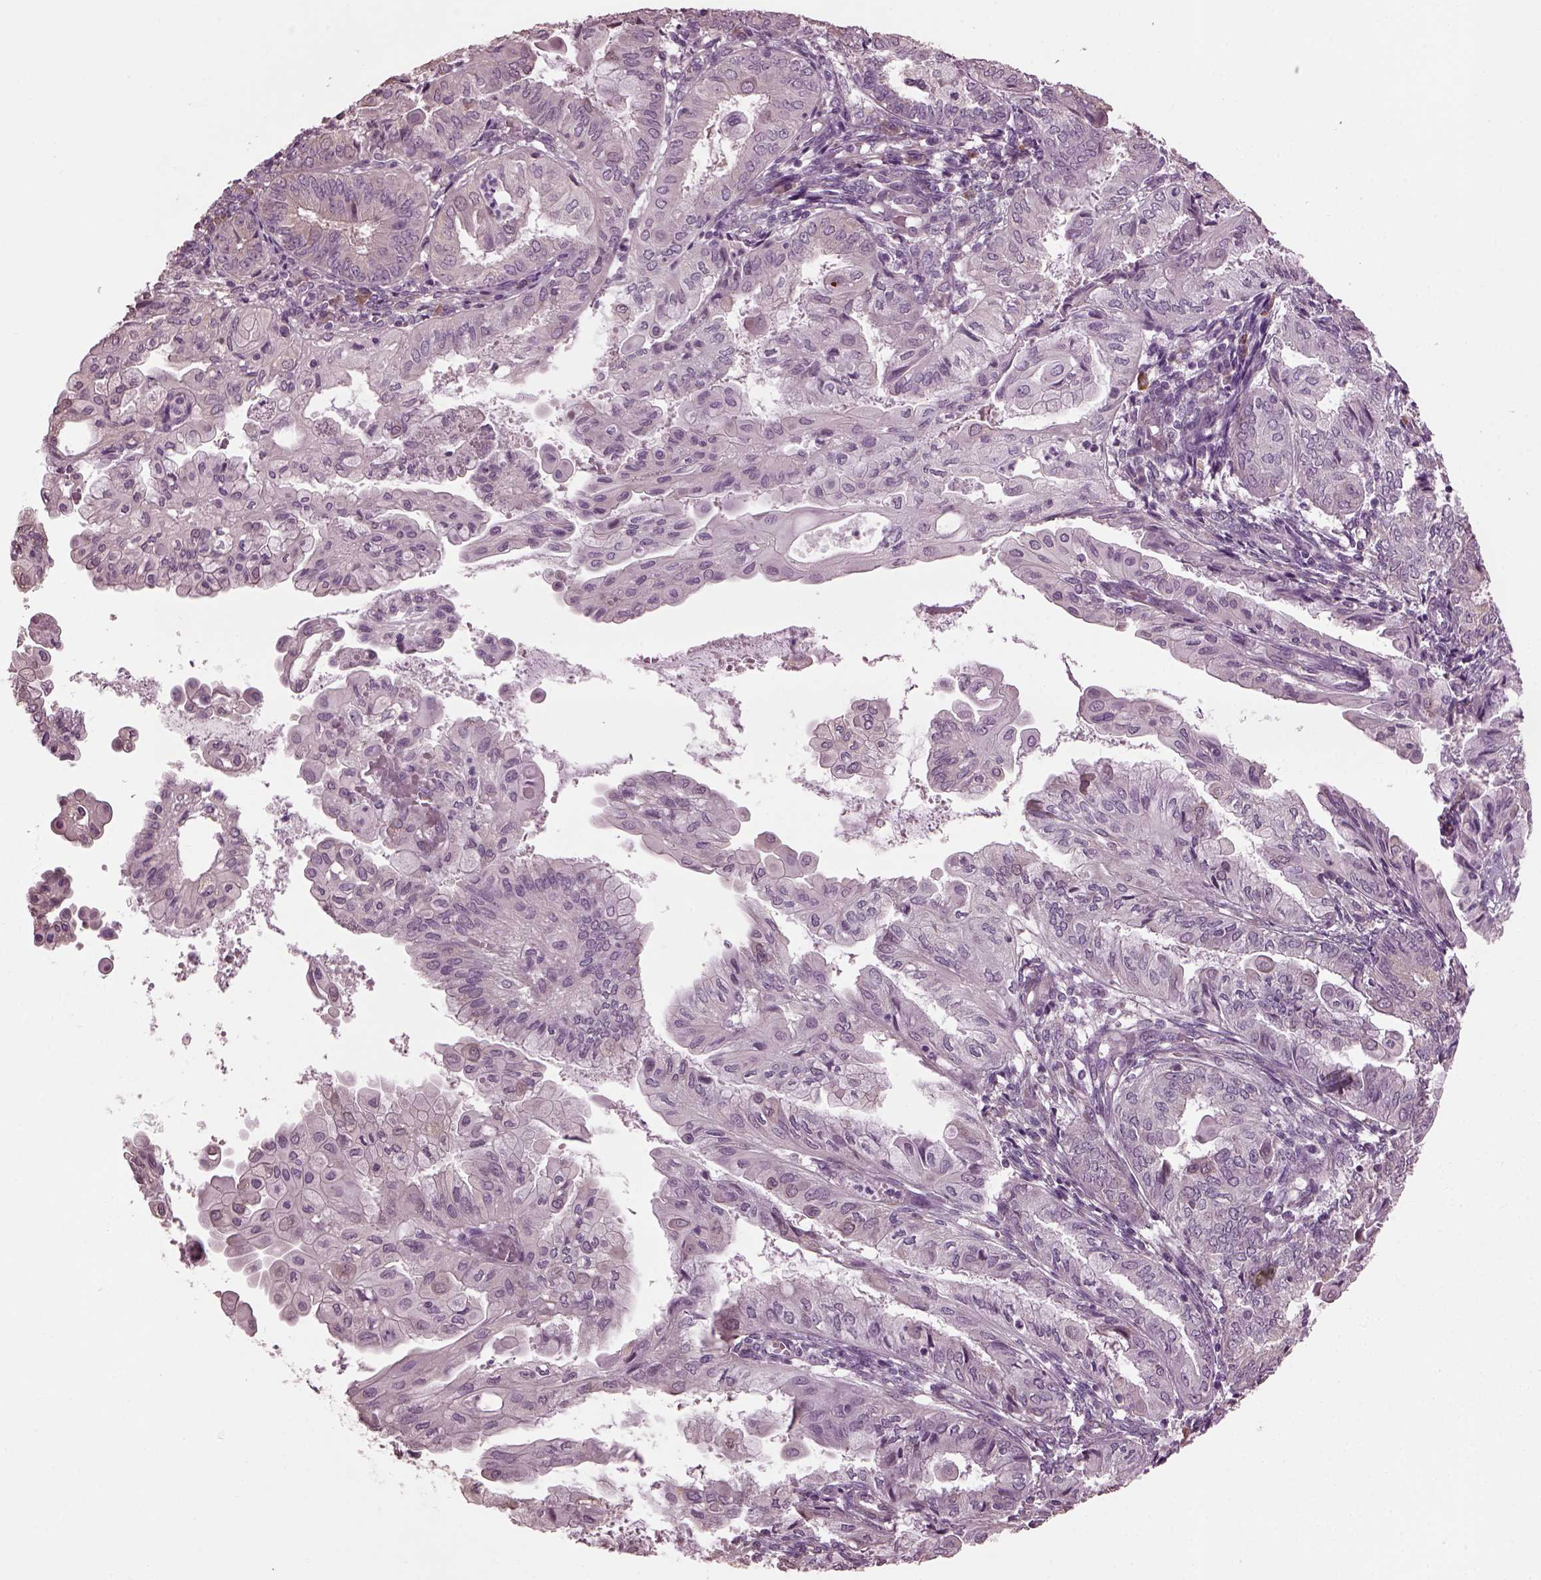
{"staining": {"intensity": "negative", "quantity": "none", "location": "none"}, "tissue": "endometrial cancer", "cell_type": "Tumor cells", "image_type": "cancer", "snomed": [{"axis": "morphology", "description": "Adenocarcinoma, NOS"}, {"axis": "topography", "description": "Endometrium"}], "caption": "Micrograph shows no protein positivity in tumor cells of endometrial cancer tissue.", "gene": "CABP5", "patient": {"sex": "female", "age": 68}}